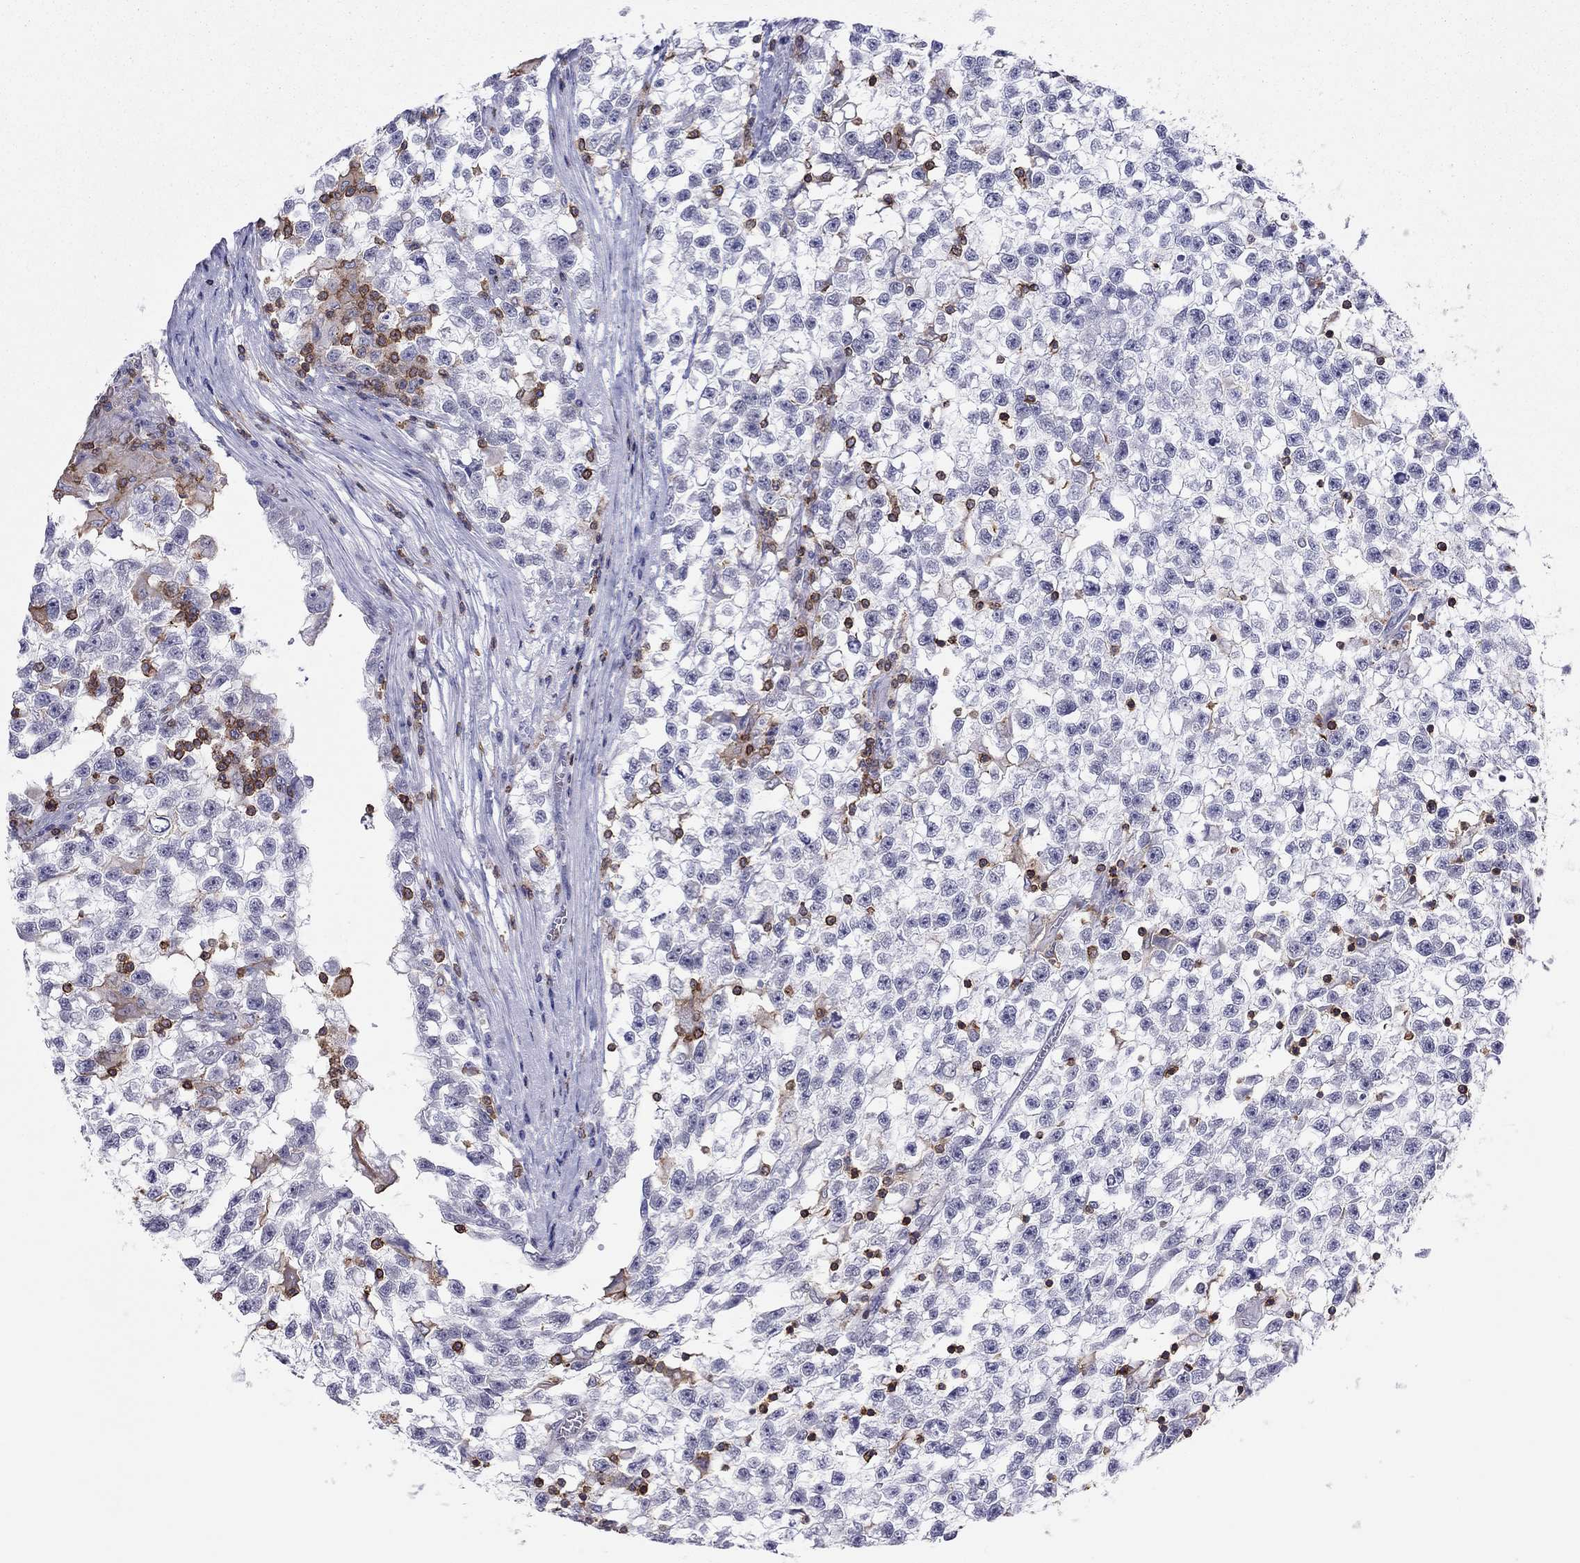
{"staining": {"intensity": "negative", "quantity": "none", "location": "none"}, "tissue": "testis cancer", "cell_type": "Tumor cells", "image_type": "cancer", "snomed": [{"axis": "morphology", "description": "Seminoma, NOS"}, {"axis": "topography", "description": "Testis"}], "caption": "High power microscopy histopathology image of an IHC histopathology image of testis seminoma, revealing no significant staining in tumor cells.", "gene": "MND1", "patient": {"sex": "male", "age": 31}}